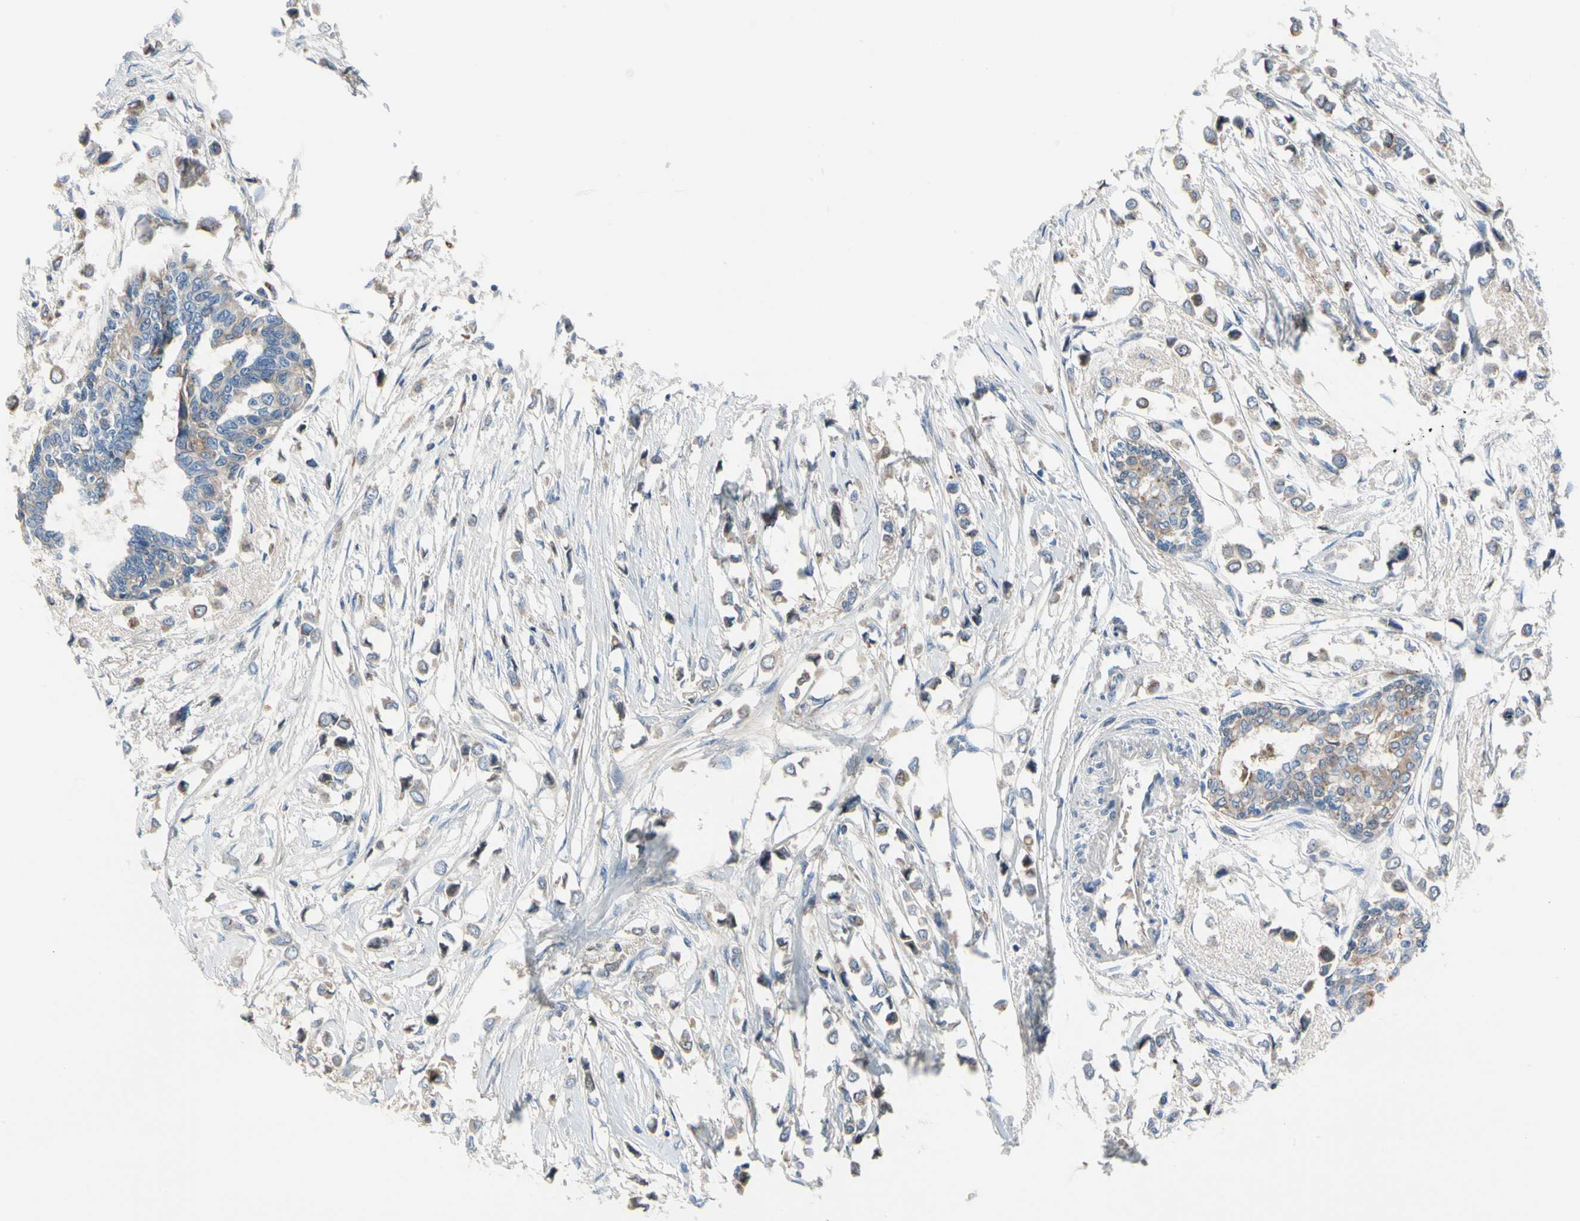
{"staining": {"intensity": "weak", "quantity": ">75%", "location": "cytoplasmic/membranous"}, "tissue": "breast cancer", "cell_type": "Tumor cells", "image_type": "cancer", "snomed": [{"axis": "morphology", "description": "Lobular carcinoma"}, {"axis": "topography", "description": "Breast"}], "caption": "A brown stain shows weak cytoplasmic/membranous positivity of a protein in human breast cancer (lobular carcinoma) tumor cells.", "gene": "HJURP", "patient": {"sex": "female", "age": 51}}